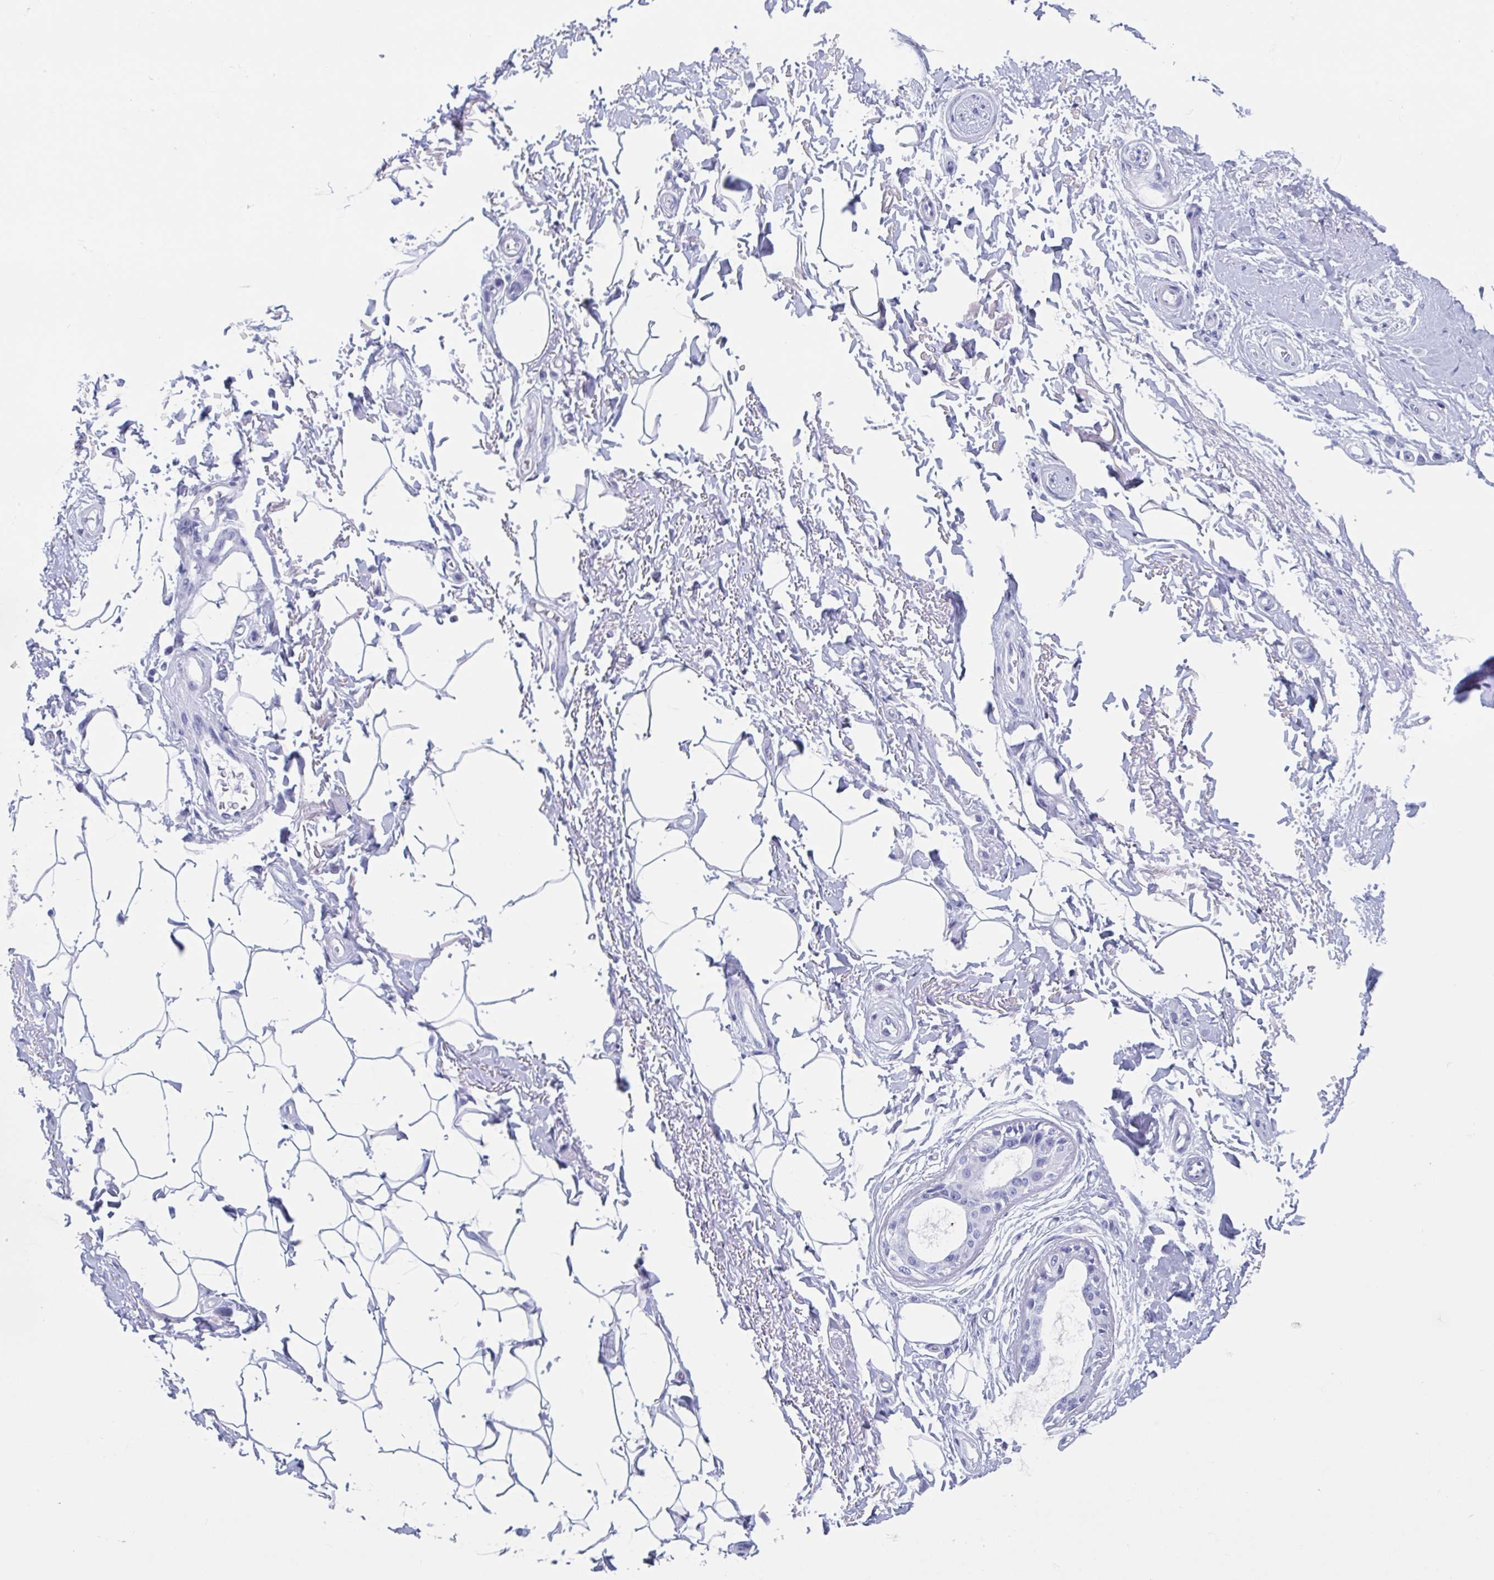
{"staining": {"intensity": "negative", "quantity": "none", "location": "none"}, "tissue": "adipose tissue", "cell_type": "Adipocytes", "image_type": "normal", "snomed": [{"axis": "morphology", "description": "Normal tissue, NOS"}, {"axis": "topography", "description": "Peripheral nerve tissue"}], "caption": "The image demonstrates no significant staining in adipocytes of adipose tissue. (Stains: DAB (3,3'-diaminobenzidine) IHC with hematoxylin counter stain, Microscopy: brightfield microscopy at high magnification).", "gene": "HDGFL1", "patient": {"sex": "male", "age": 51}}